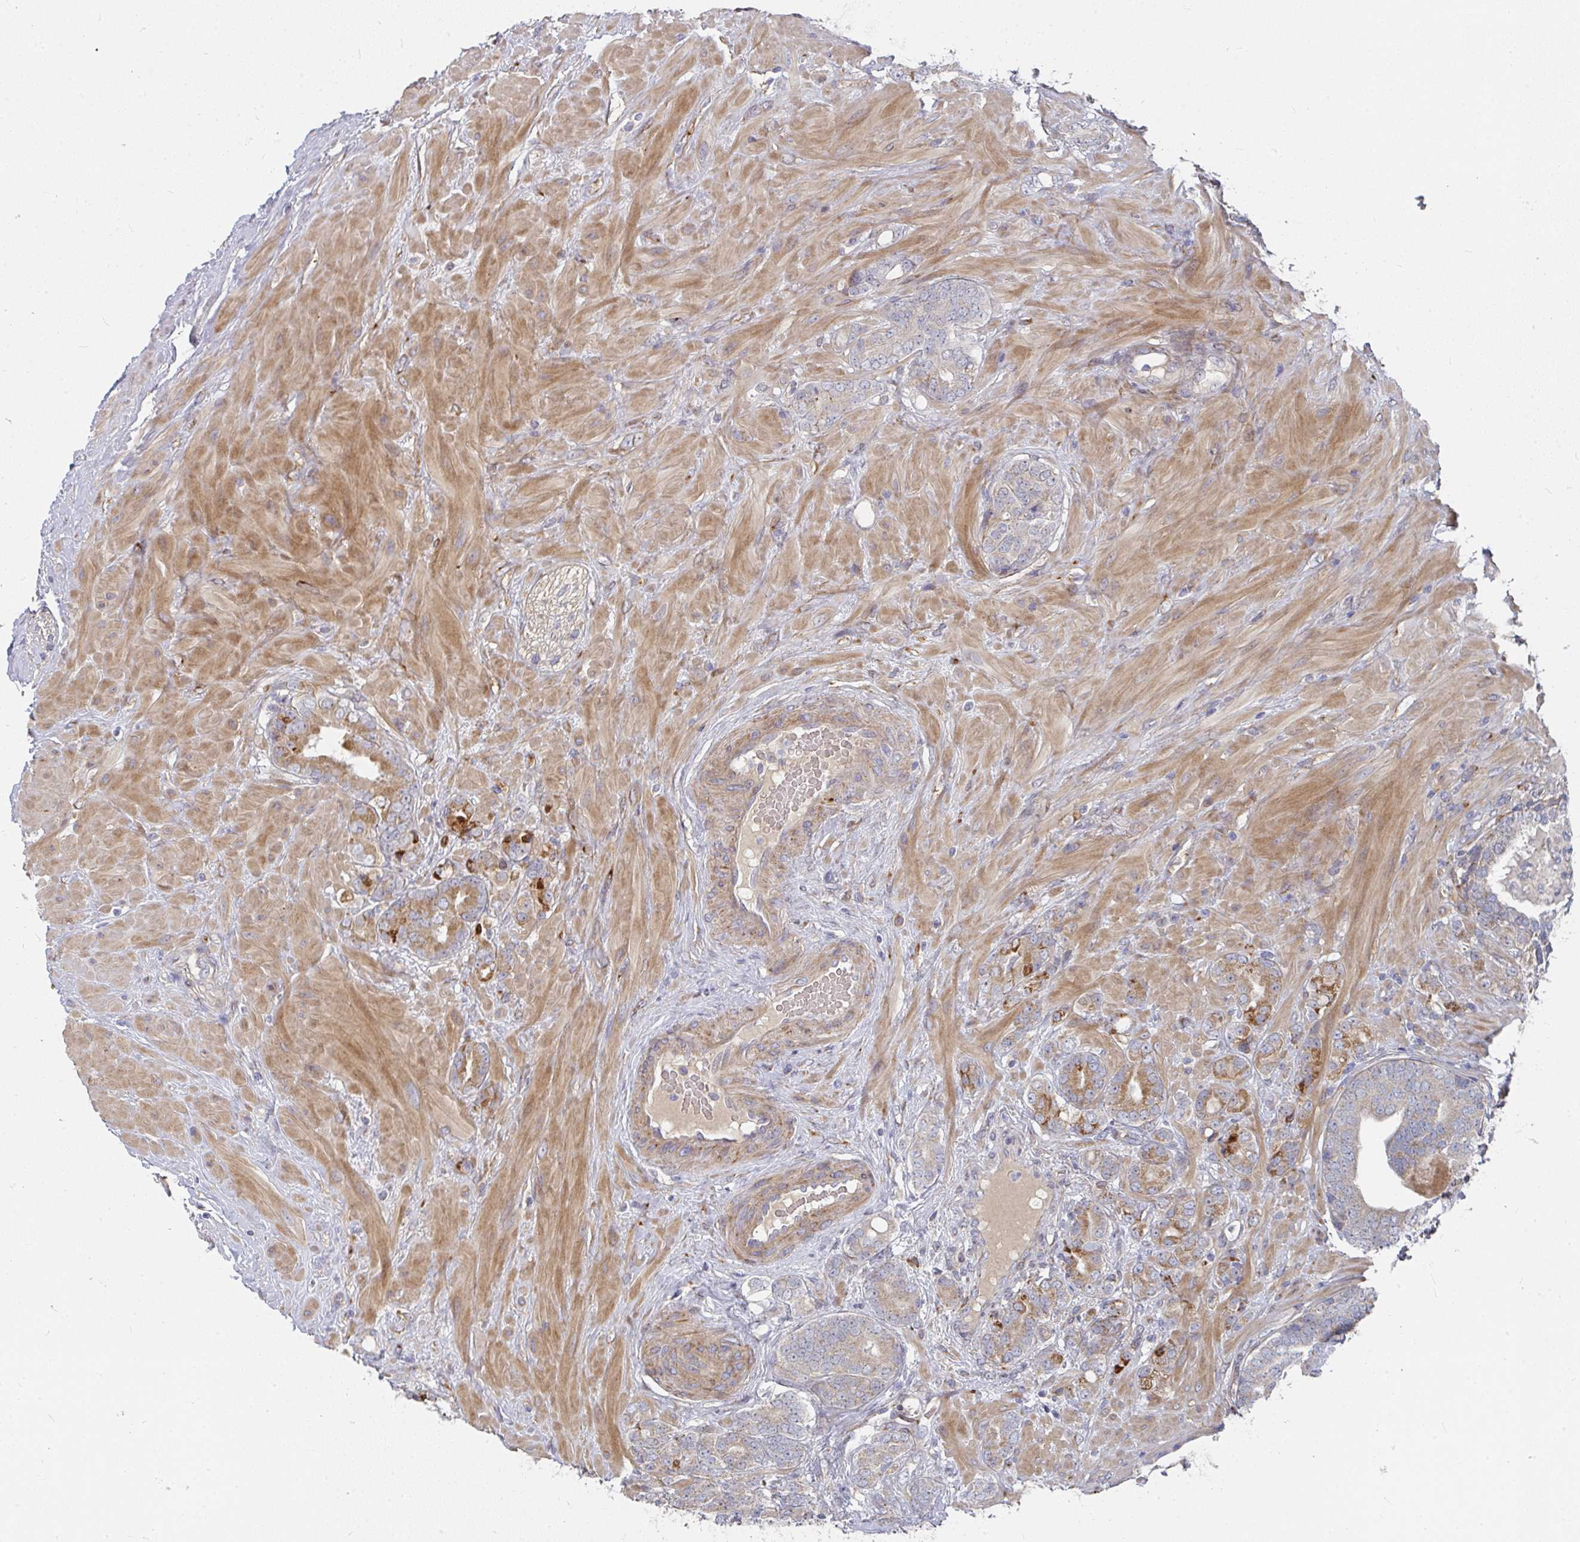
{"staining": {"intensity": "moderate", "quantity": "25%-75%", "location": "cytoplasmic/membranous"}, "tissue": "prostate cancer", "cell_type": "Tumor cells", "image_type": "cancer", "snomed": [{"axis": "morphology", "description": "Adenocarcinoma, High grade"}, {"axis": "topography", "description": "Prostate"}], "caption": "Tumor cells reveal moderate cytoplasmic/membranous staining in approximately 25%-75% of cells in prostate adenocarcinoma (high-grade). Nuclei are stained in blue.", "gene": "RHEBL1", "patient": {"sex": "male", "age": 62}}